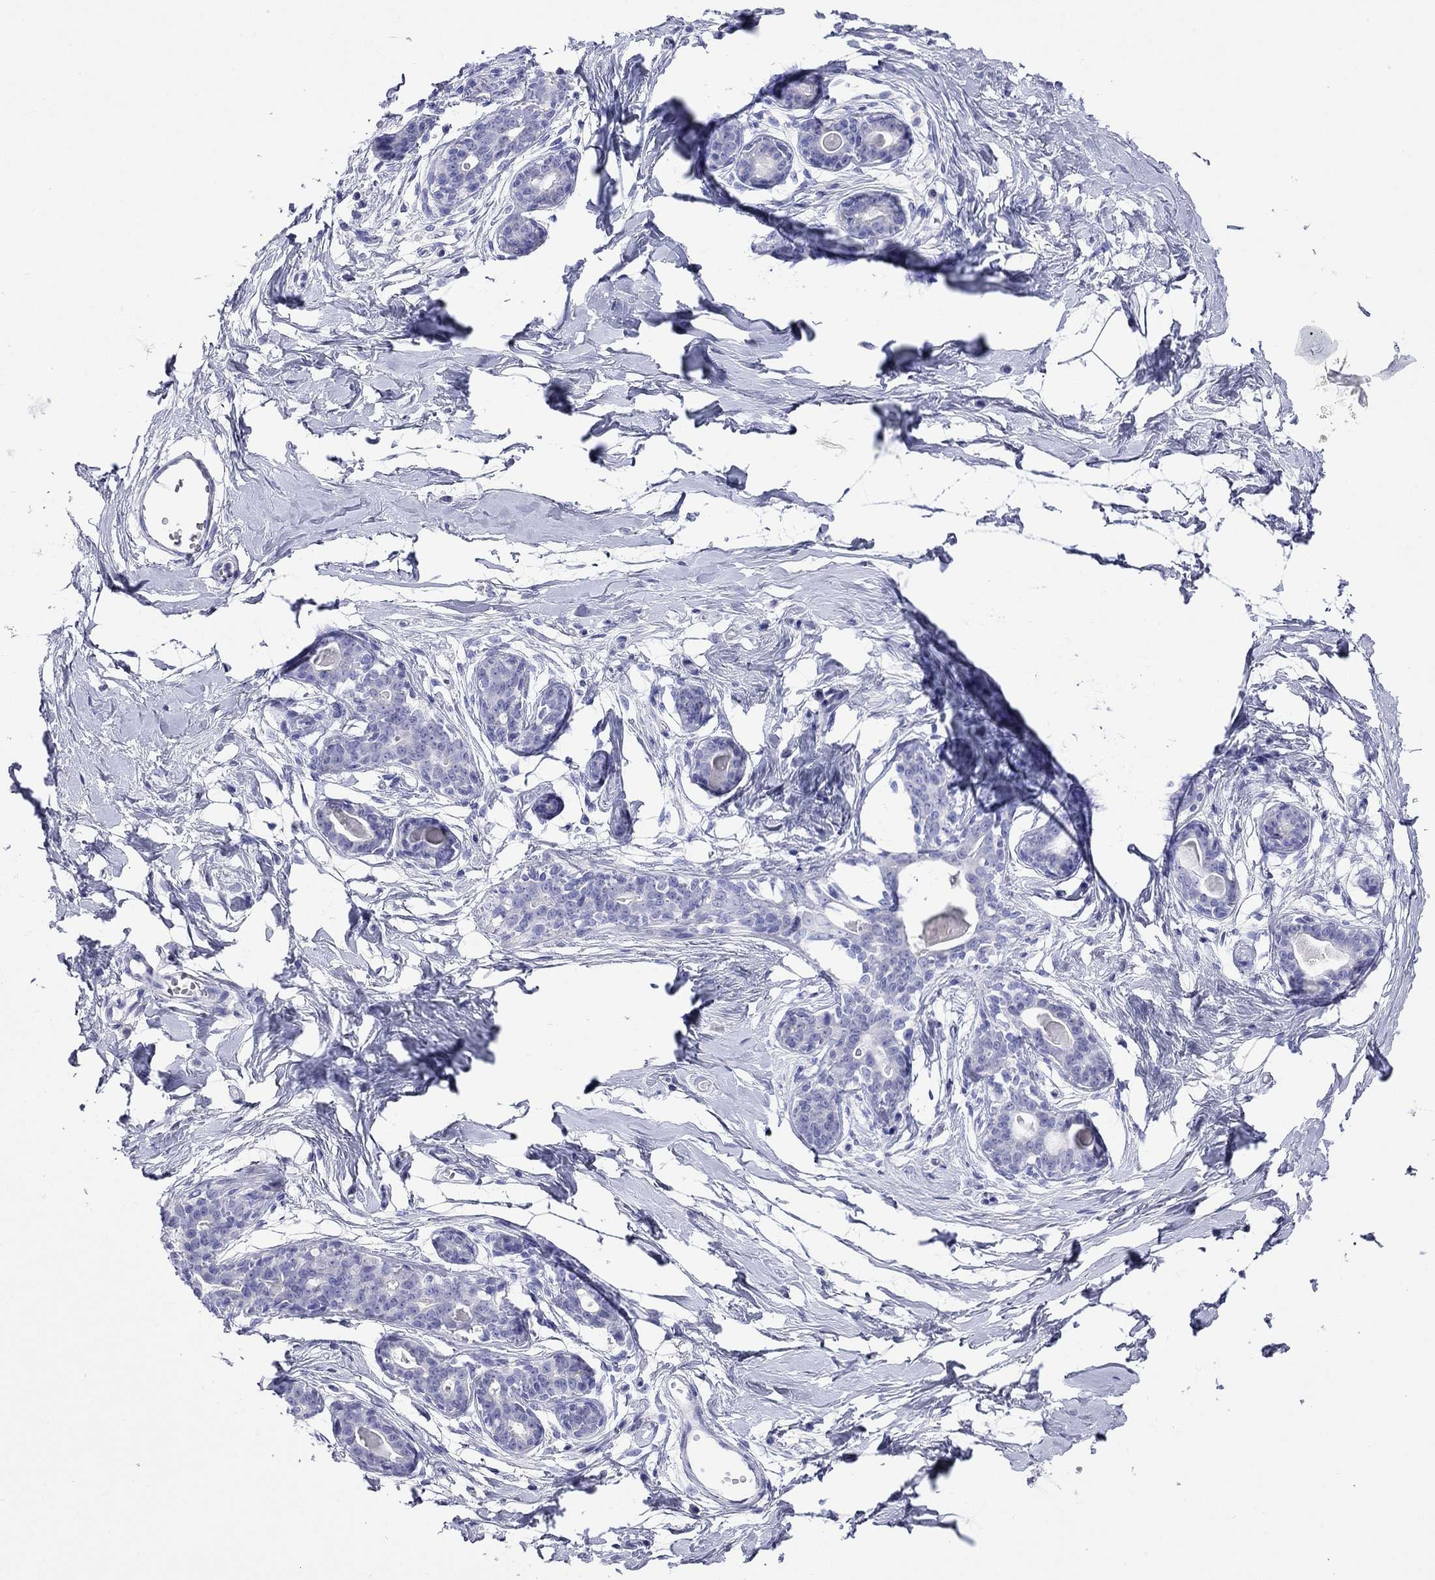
{"staining": {"intensity": "negative", "quantity": "none", "location": "none"}, "tissue": "breast", "cell_type": "Adipocytes", "image_type": "normal", "snomed": [{"axis": "morphology", "description": "Normal tissue, NOS"}, {"axis": "topography", "description": "Breast"}], "caption": "Immunohistochemistry (IHC) photomicrograph of unremarkable breast: breast stained with DAB (3,3'-diaminobenzidine) shows no significant protein expression in adipocytes.", "gene": "FIGLA", "patient": {"sex": "female", "age": 45}}